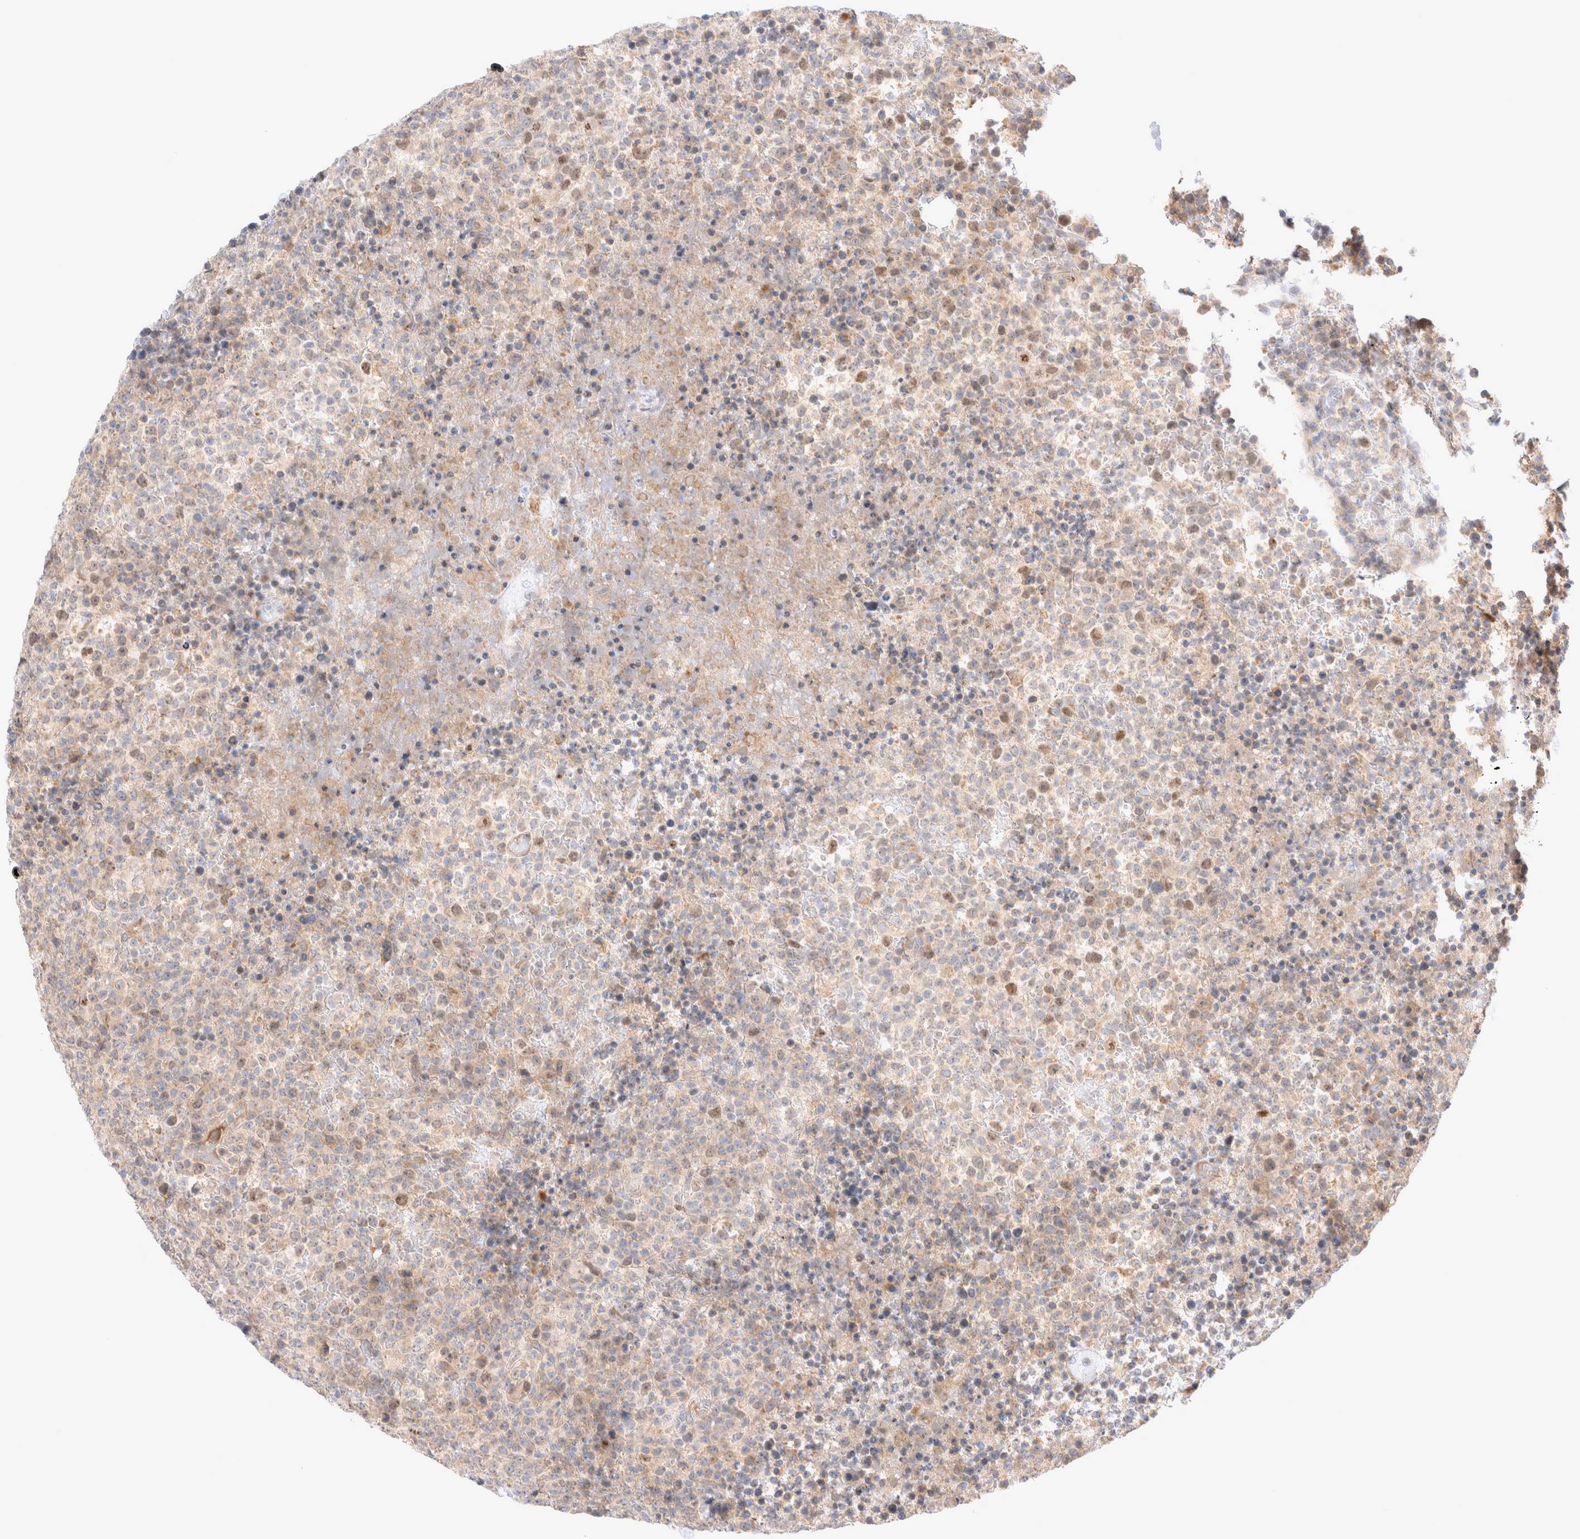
{"staining": {"intensity": "weak", "quantity": "25%-75%", "location": "cytoplasmic/membranous"}, "tissue": "lymphoma", "cell_type": "Tumor cells", "image_type": "cancer", "snomed": [{"axis": "morphology", "description": "Malignant lymphoma, non-Hodgkin's type, High grade"}, {"axis": "topography", "description": "Lymph node"}], "caption": "IHC staining of lymphoma, which displays low levels of weak cytoplasmic/membranous staining in approximately 25%-75% of tumor cells indicating weak cytoplasmic/membranous protein expression. The staining was performed using DAB (3,3'-diaminobenzidine) (brown) for protein detection and nuclei were counterstained in hematoxylin (blue).", "gene": "NPC1", "patient": {"sex": "male", "age": 13}}